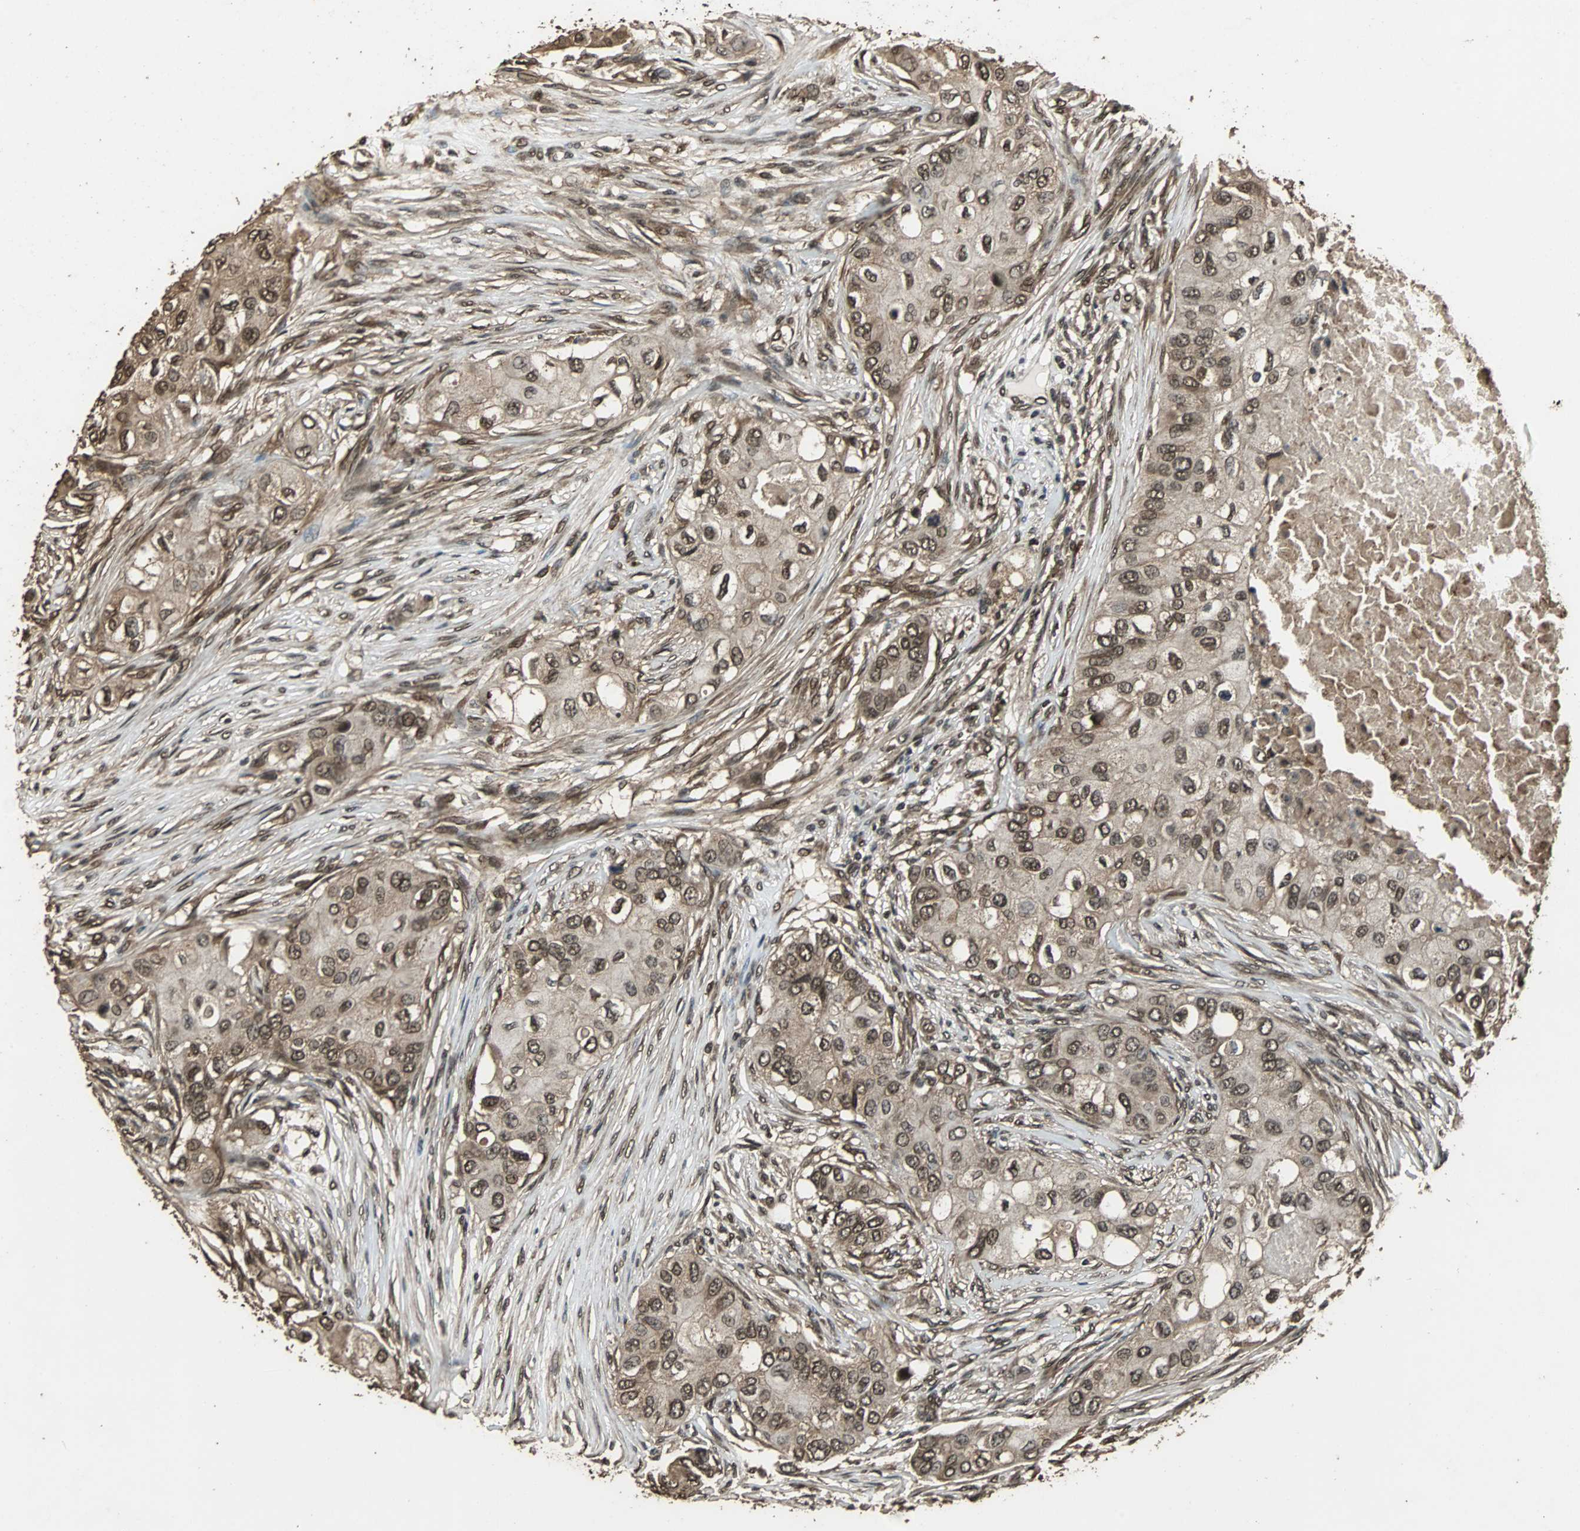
{"staining": {"intensity": "strong", "quantity": ">75%", "location": "cytoplasmic/membranous,nuclear"}, "tissue": "breast cancer", "cell_type": "Tumor cells", "image_type": "cancer", "snomed": [{"axis": "morphology", "description": "Normal tissue, NOS"}, {"axis": "morphology", "description": "Duct carcinoma"}, {"axis": "topography", "description": "Breast"}], "caption": "This histopathology image displays IHC staining of human breast invasive ductal carcinoma, with high strong cytoplasmic/membranous and nuclear expression in approximately >75% of tumor cells.", "gene": "ZNF18", "patient": {"sex": "female", "age": 49}}